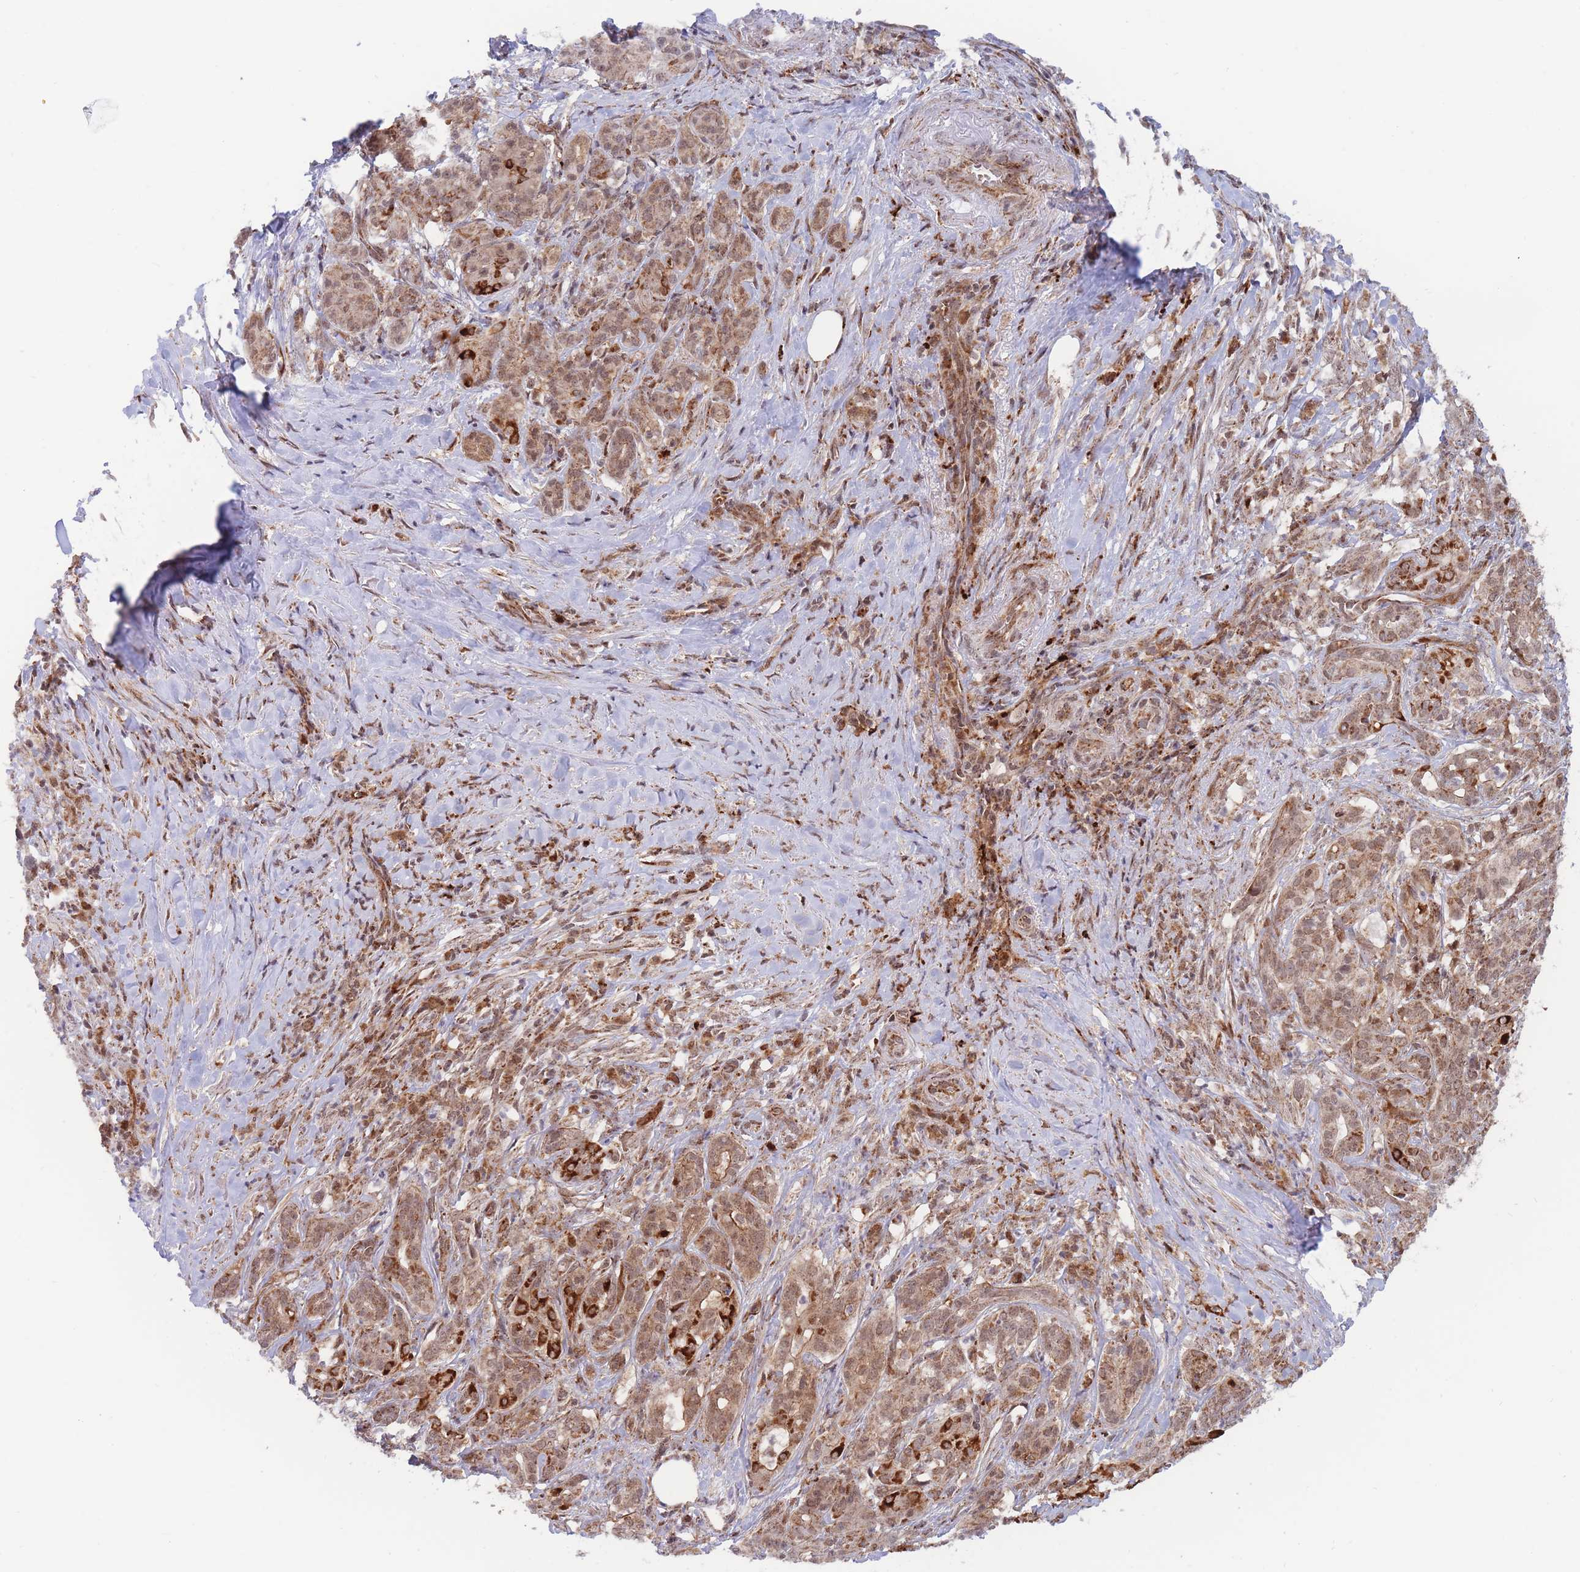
{"staining": {"intensity": "moderate", "quantity": ">75%", "location": "nuclear"}, "tissue": "pancreatic cancer", "cell_type": "Tumor cells", "image_type": "cancer", "snomed": [{"axis": "morphology", "description": "Adenocarcinoma, NOS"}, {"axis": "topography", "description": "Pancreas"}], "caption": "Protein expression analysis of human adenocarcinoma (pancreatic) reveals moderate nuclear expression in about >75% of tumor cells. (DAB = brown stain, brightfield microscopy at high magnification).", "gene": "BOD1L1", "patient": {"sex": "male", "age": 57}}